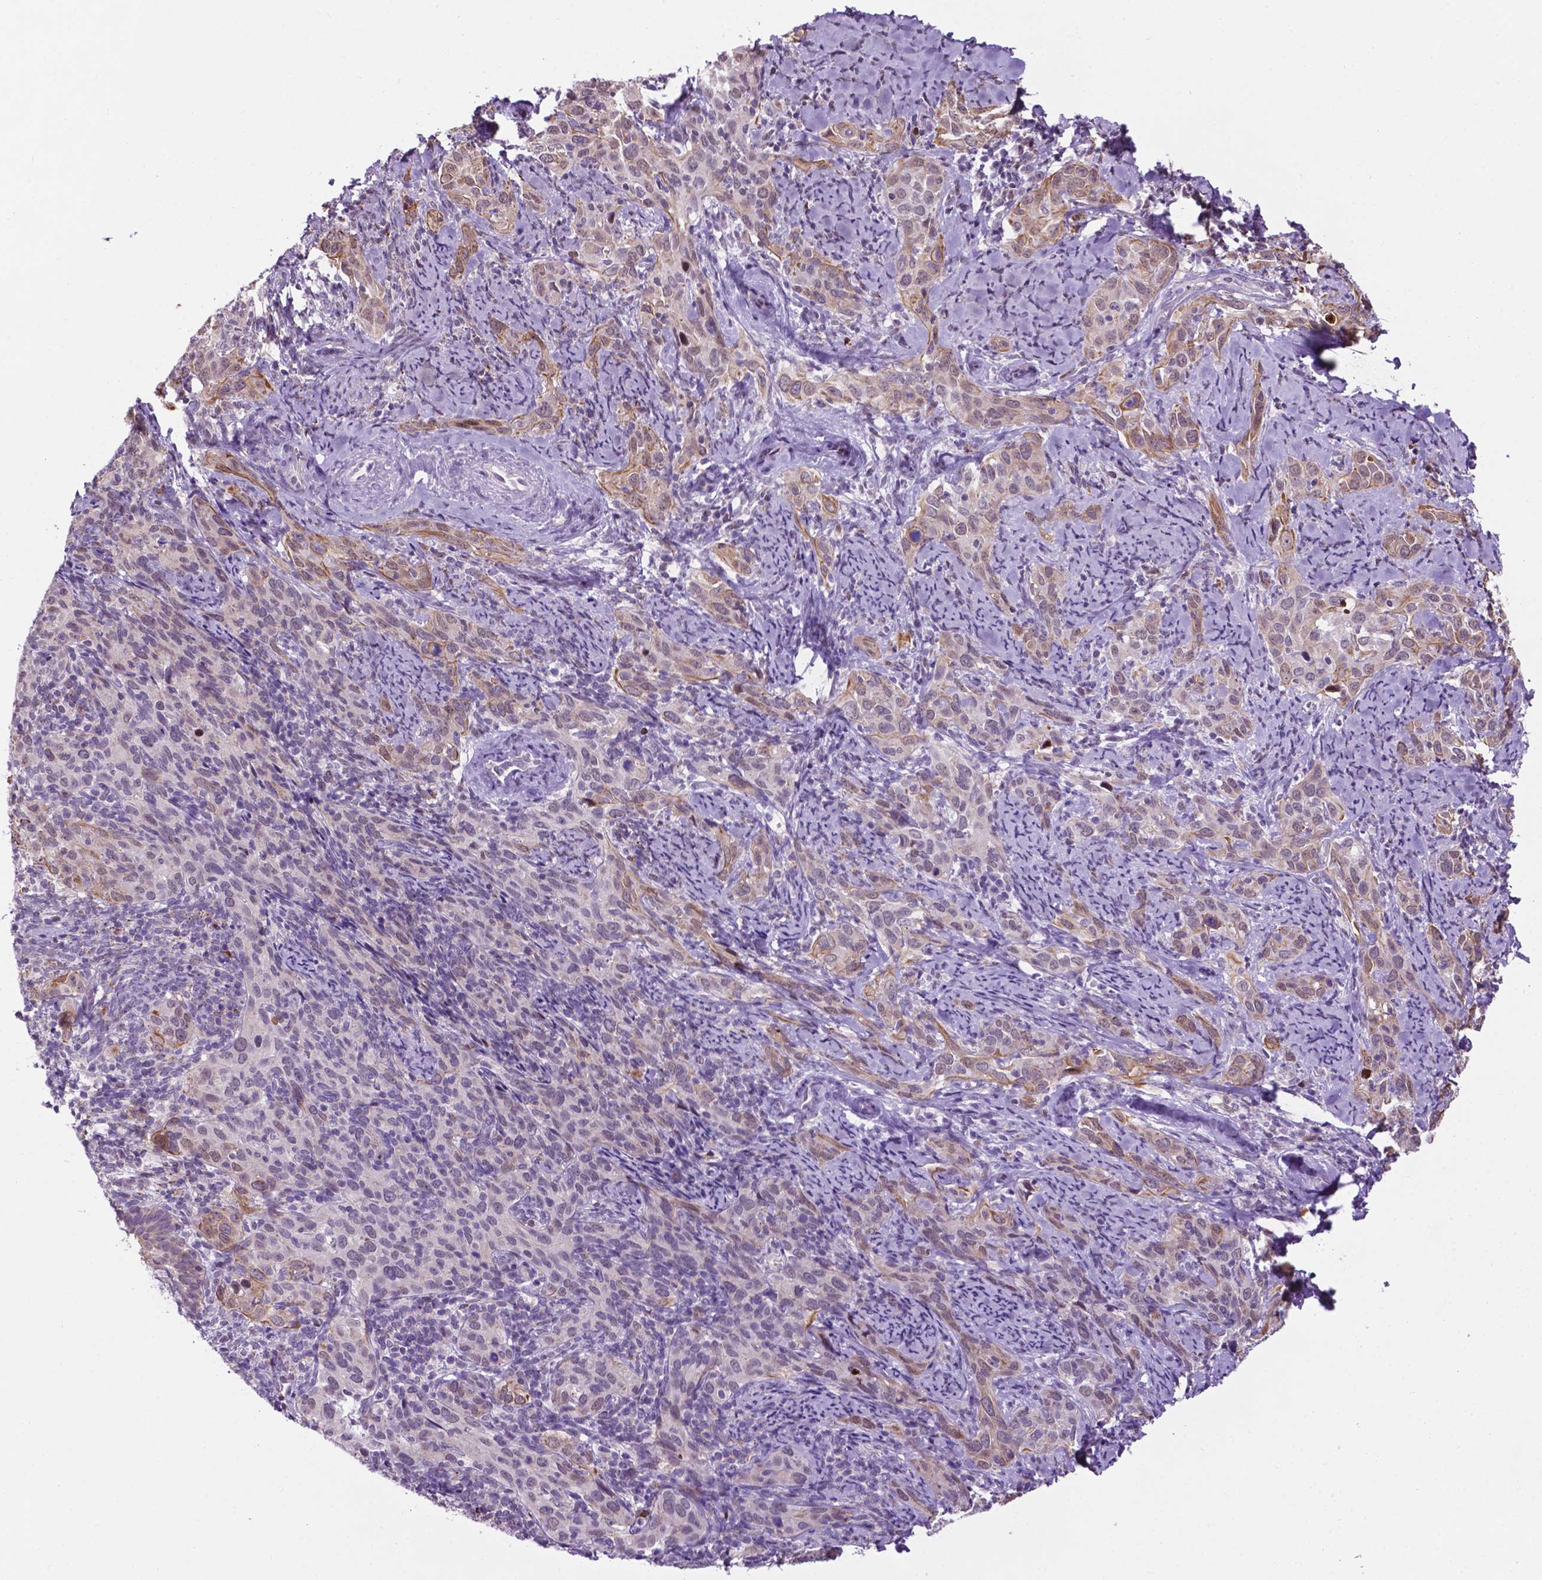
{"staining": {"intensity": "weak", "quantity": "25%-75%", "location": "cytoplasmic/membranous"}, "tissue": "cervical cancer", "cell_type": "Tumor cells", "image_type": "cancer", "snomed": [{"axis": "morphology", "description": "Squamous cell carcinoma, NOS"}, {"axis": "topography", "description": "Cervix"}], "caption": "Protein expression analysis of human cervical squamous cell carcinoma reveals weak cytoplasmic/membranous expression in about 25%-75% of tumor cells. (DAB IHC with brightfield microscopy, high magnification).", "gene": "SMAD3", "patient": {"sex": "female", "age": 51}}